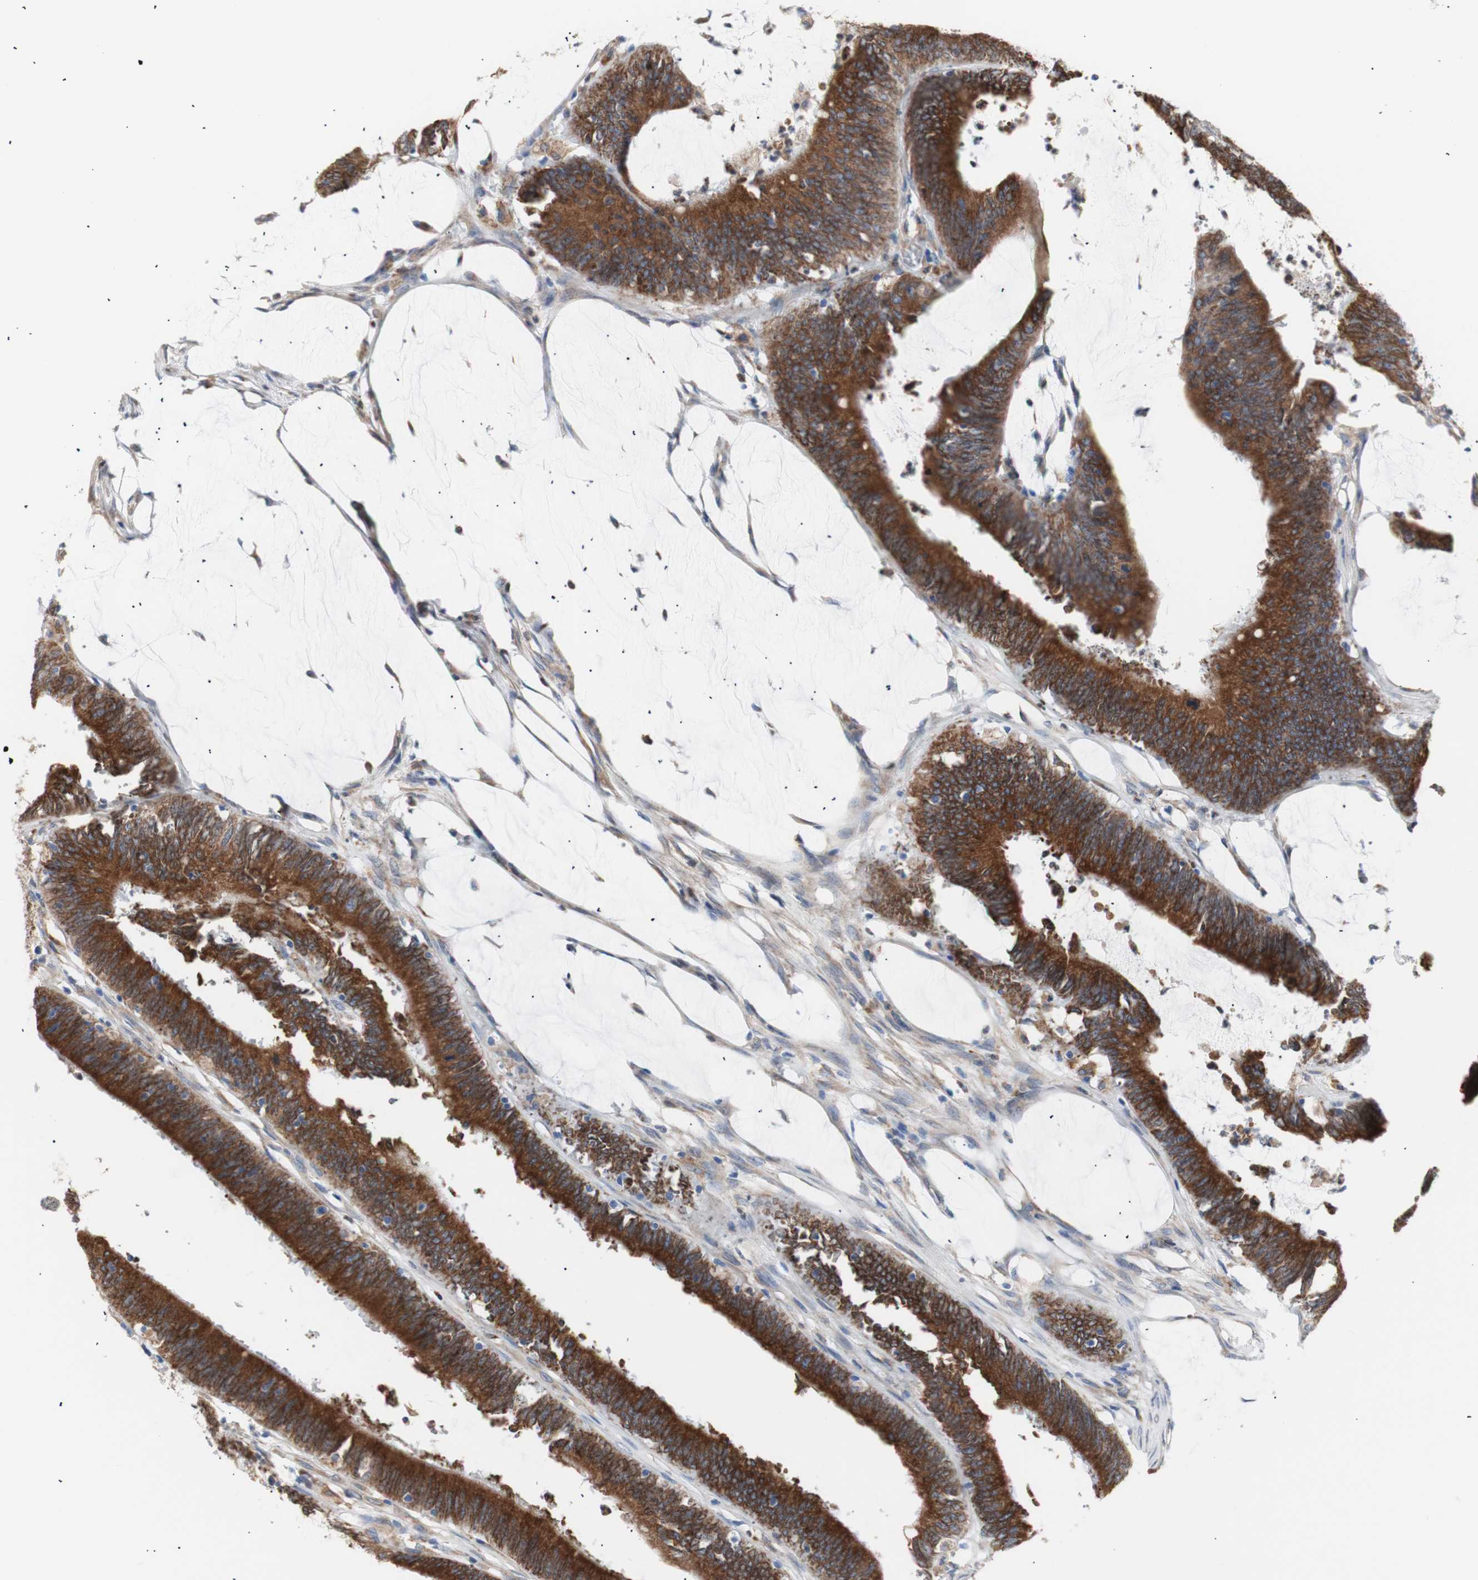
{"staining": {"intensity": "strong", "quantity": ">75%", "location": "cytoplasmic/membranous"}, "tissue": "colorectal cancer", "cell_type": "Tumor cells", "image_type": "cancer", "snomed": [{"axis": "morphology", "description": "Adenocarcinoma, NOS"}, {"axis": "topography", "description": "Rectum"}], "caption": "Colorectal adenocarcinoma stained for a protein (brown) demonstrates strong cytoplasmic/membranous positive expression in about >75% of tumor cells.", "gene": "ERLIN1", "patient": {"sex": "female", "age": 66}}